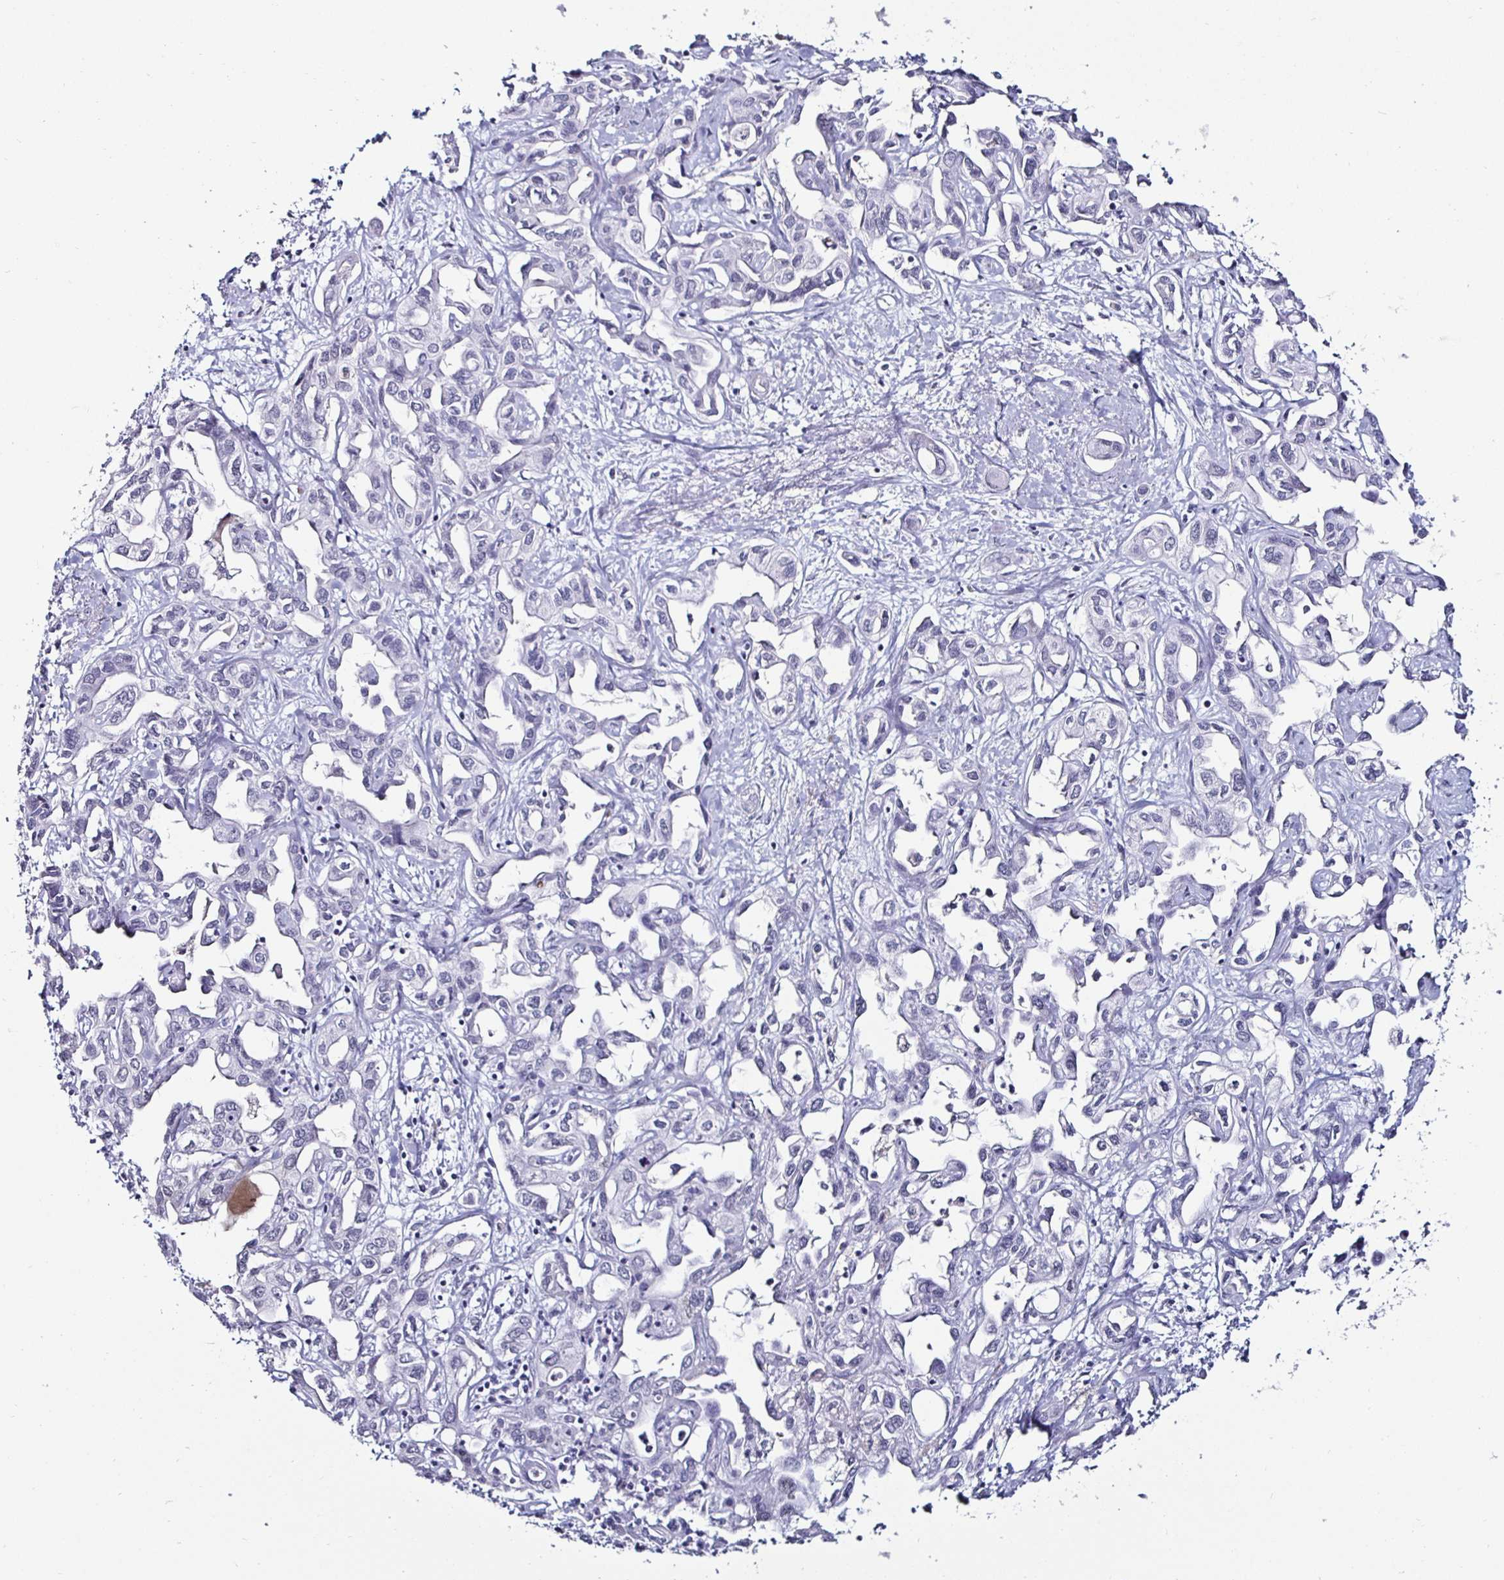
{"staining": {"intensity": "negative", "quantity": "none", "location": "none"}, "tissue": "liver cancer", "cell_type": "Tumor cells", "image_type": "cancer", "snomed": [{"axis": "morphology", "description": "Cholangiocarcinoma"}, {"axis": "topography", "description": "Liver"}], "caption": "A micrograph of human liver cholangiocarcinoma is negative for staining in tumor cells.", "gene": "DDX39B", "patient": {"sex": "female", "age": 64}}